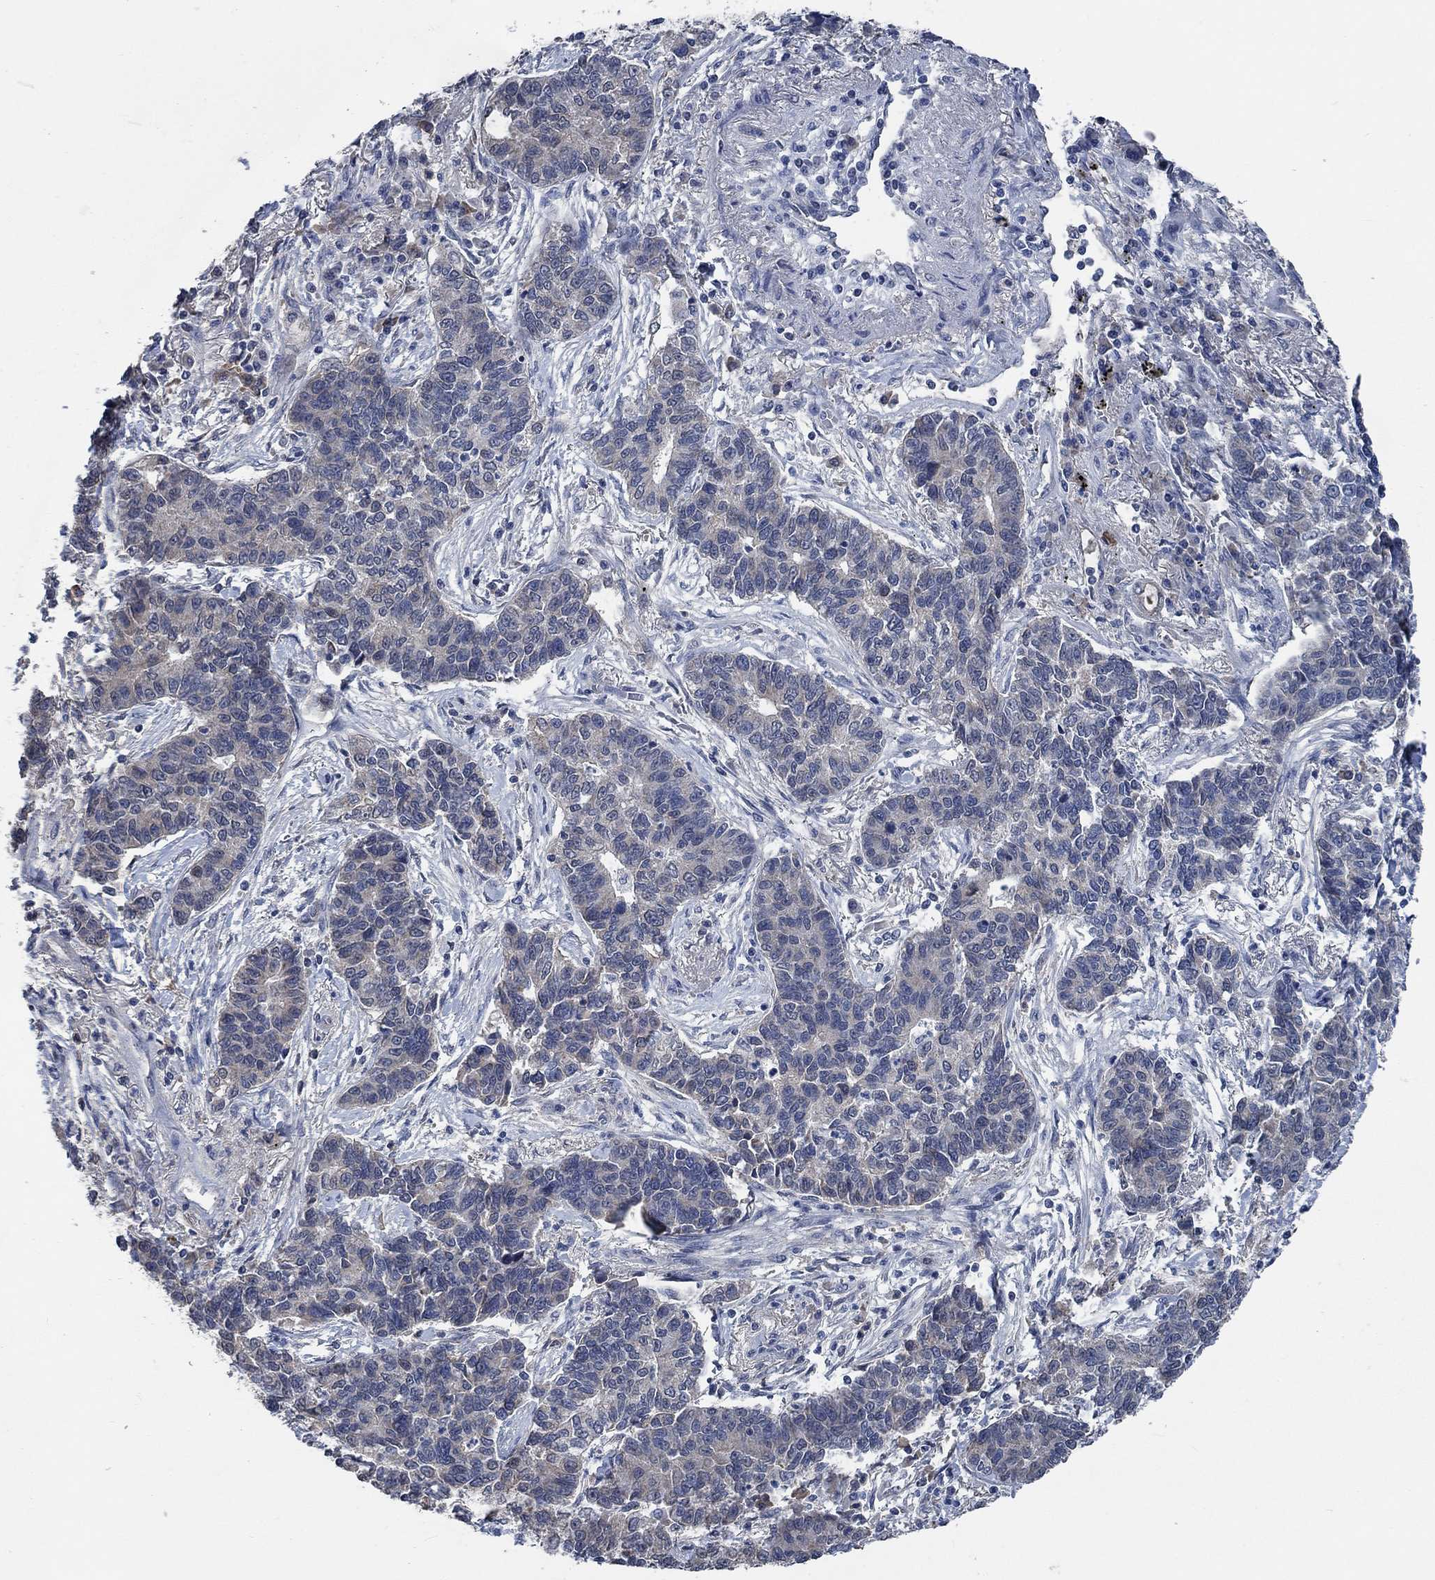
{"staining": {"intensity": "negative", "quantity": "none", "location": "none"}, "tissue": "lung cancer", "cell_type": "Tumor cells", "image_type": "cancer", "snomed": [{"axis": "morphology", "description": "Adenocarcinoma, NOS"}, {"axis": "topography", "description": "Lung"}], "caption": "High power microscopy micrograph of an IHC micrograph of lung cancer (adenocarcinoma), revealing no significant staining in tumor cells. The staining is performed using DAB brown chromogen with nuclei counter-stained in using hematoxylin.", "gene": "OBSCN", "patient": {"sex": "female", "age": 57}}